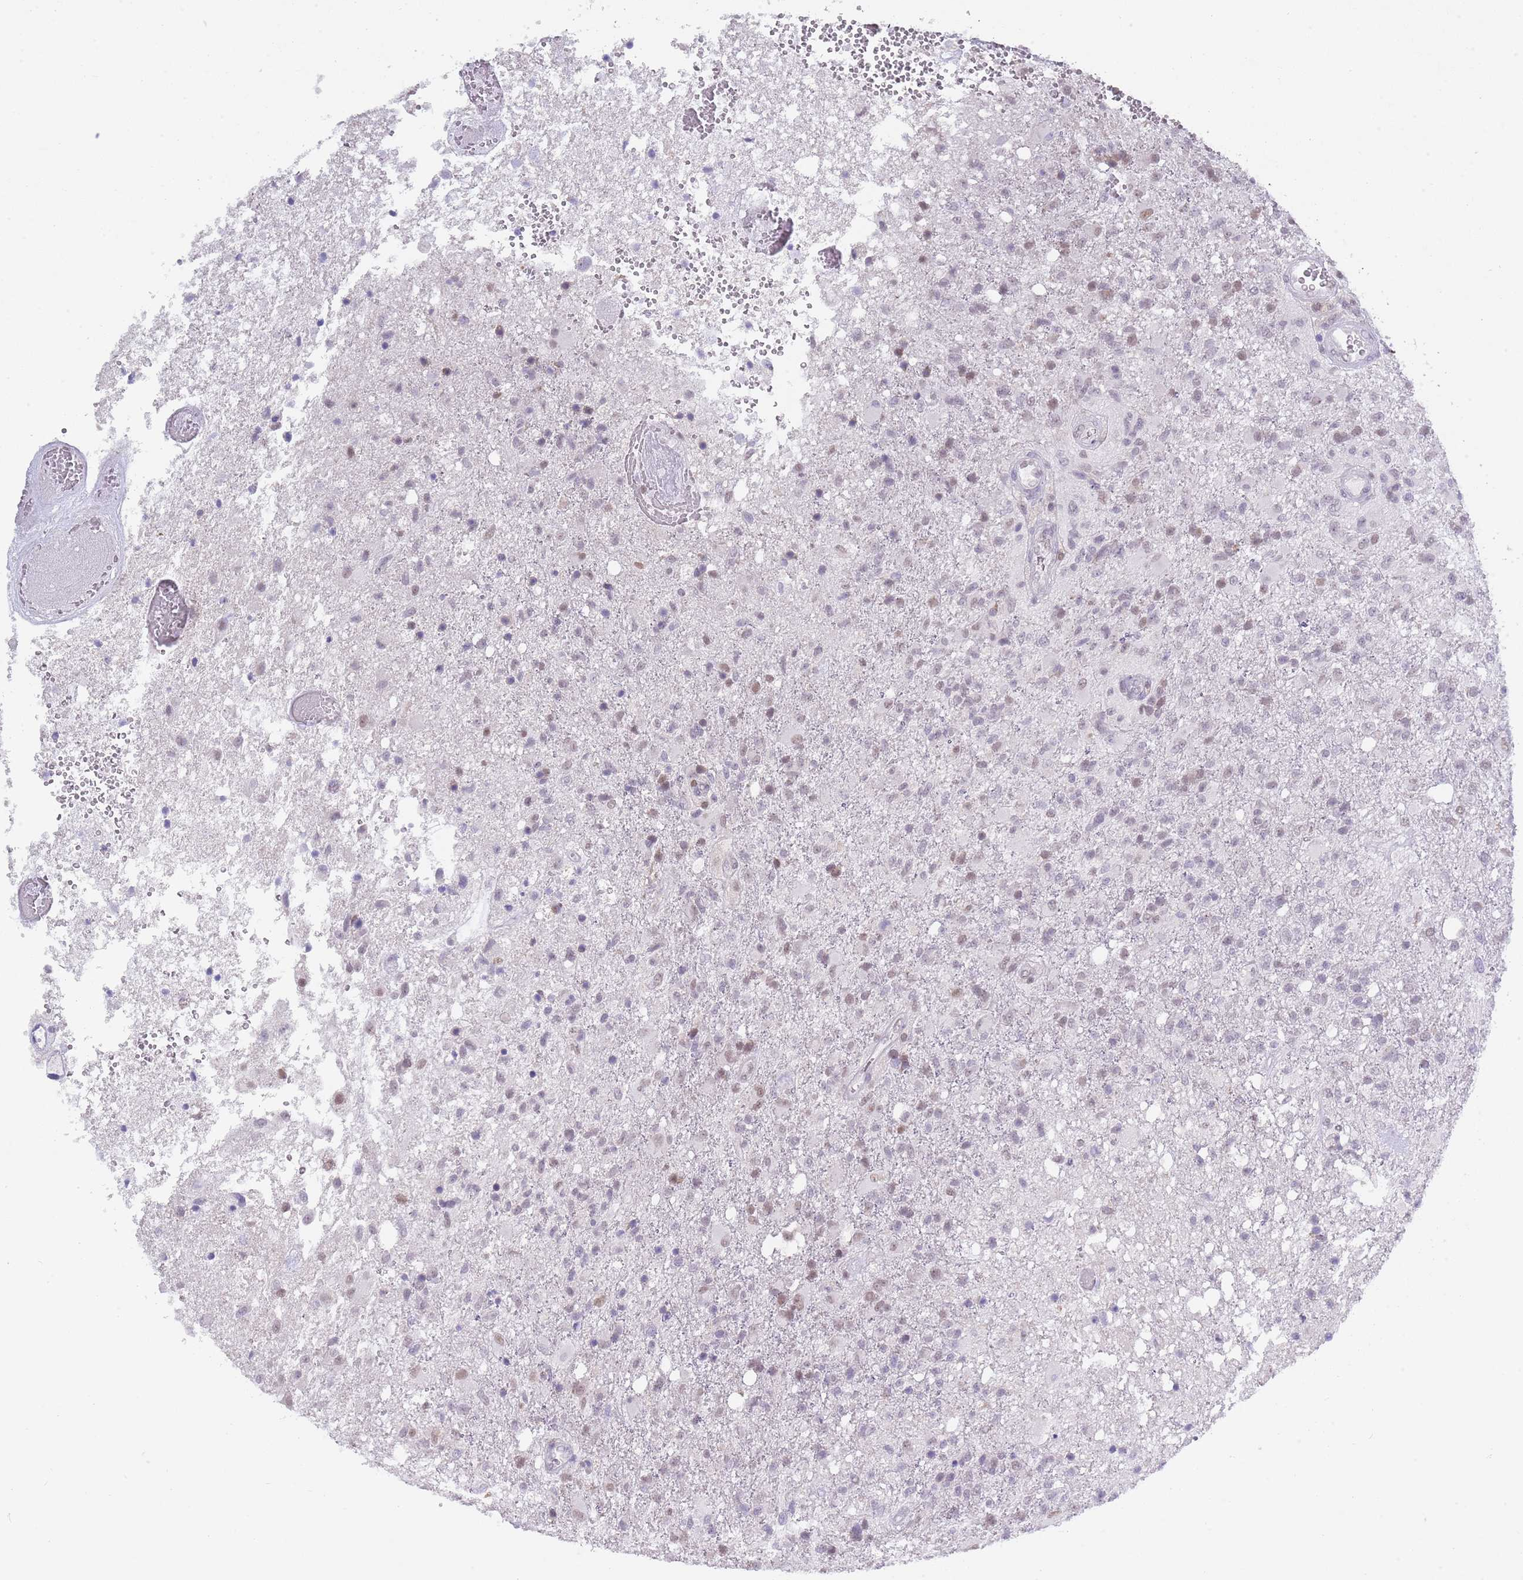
{"staining": {"intensity": "weak", "quantity": "<25%", "location": "nuclear"}, "tissue": "glioma", "cell_type": "Tumor cells", "image_type": "cancer", "snomed": [{"axis": "morphology", "description": "Glioma, malignant, High grade"}, {"axis": "topography", "description": "Brain"}], "caption": "Tumor cells are negative for protein expression in human malignant high-grade glioma. Nuclei are stained in blue.", "gene": "SEPHS2", "patient": {"sex": "female", "age": 74}}